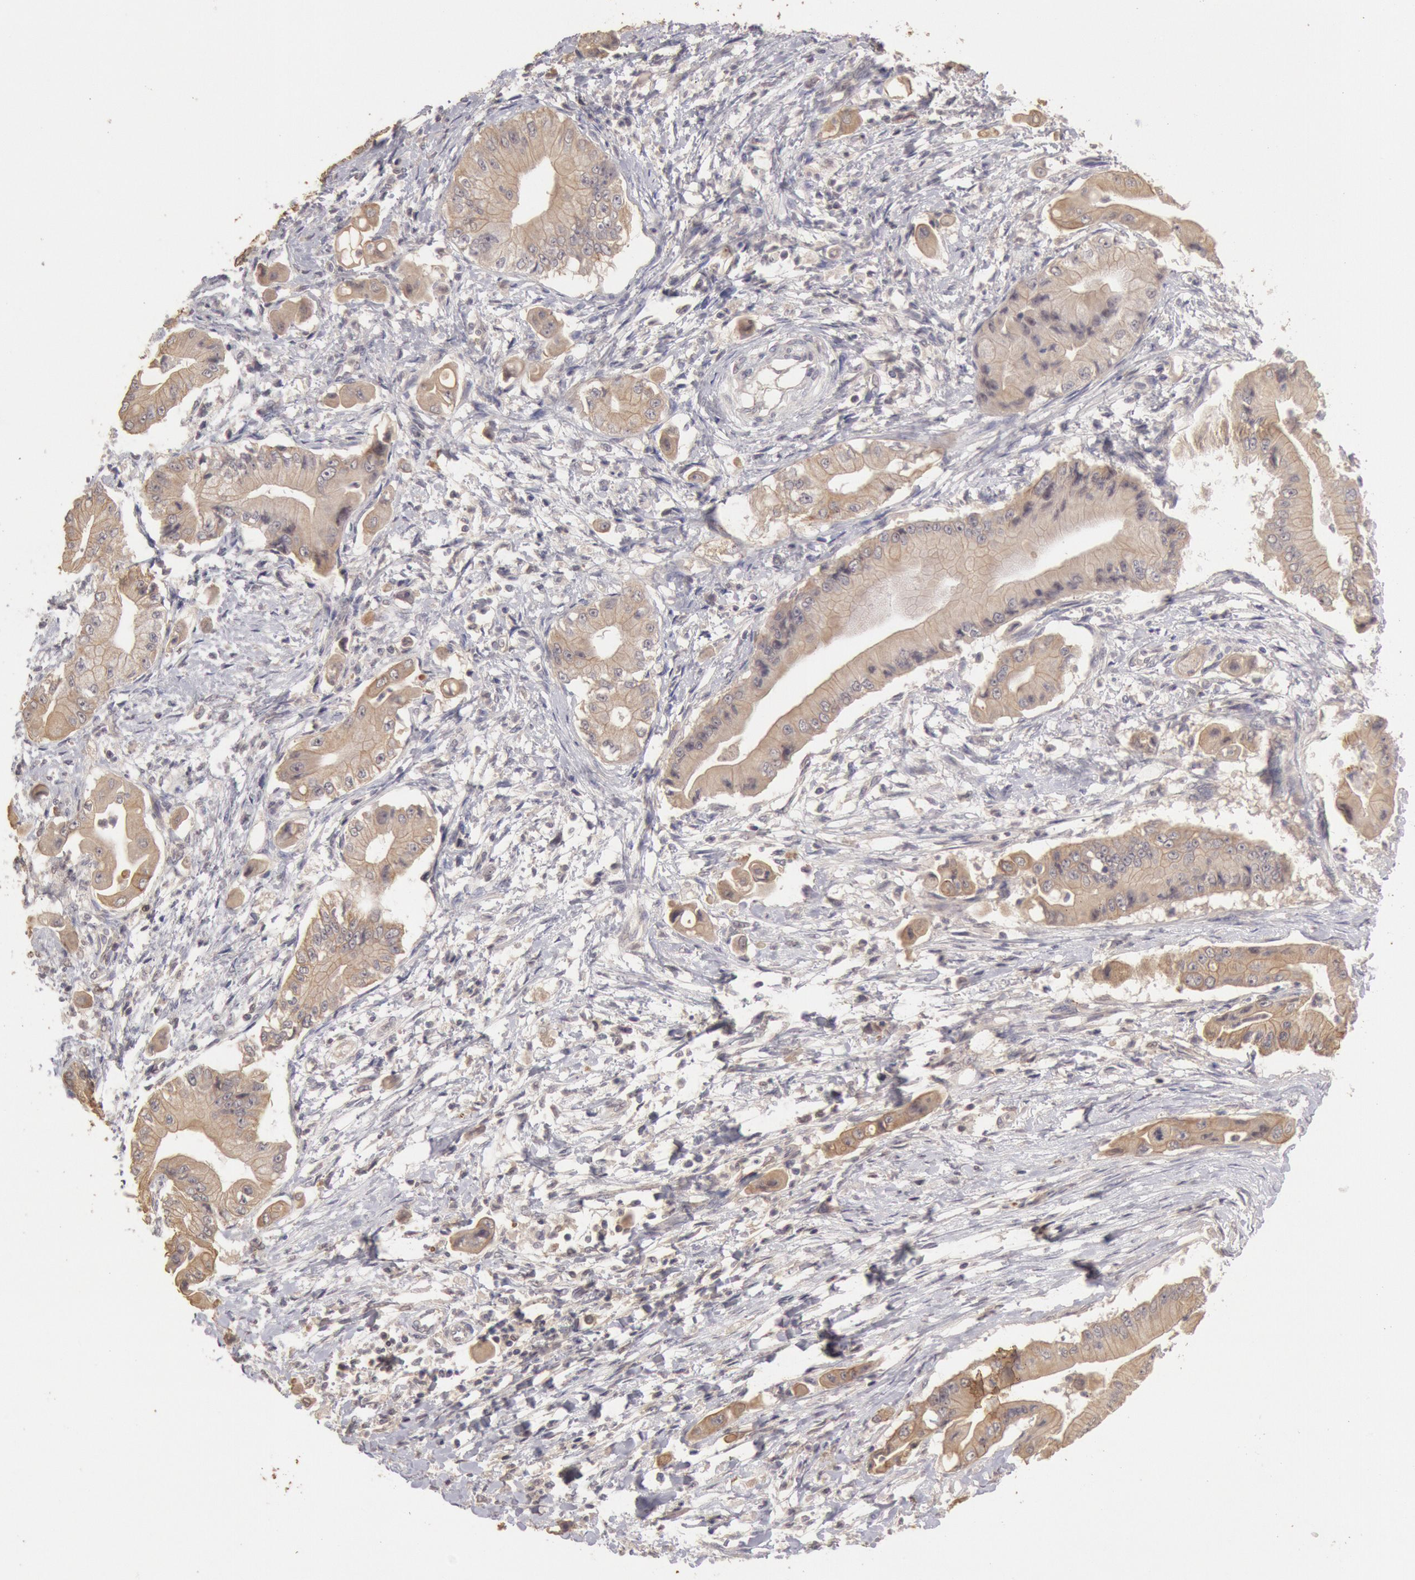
{"staining": {"intensity": "weak", "quantity": ">75%", "location": "cytoplasmic/membranous"}, "tissue": "pancreatic cancer", "cell_type": "Tumor cells", "image_type": "cancer", "snomed": [{"axis": "morphology", "description": "Adenocarcinoma, NOS"}, {"axis": "topography", "description": "Pancreas"}], "caption": "Brown immunohistochemical staining in adenocarcinoma (pancreatic) reveals weak cytoplasmic/membranous staining in approximately >75% of tumor cells.", "gene": "ZFP36L1", "patient": {"sex": "male", "age": 62}}